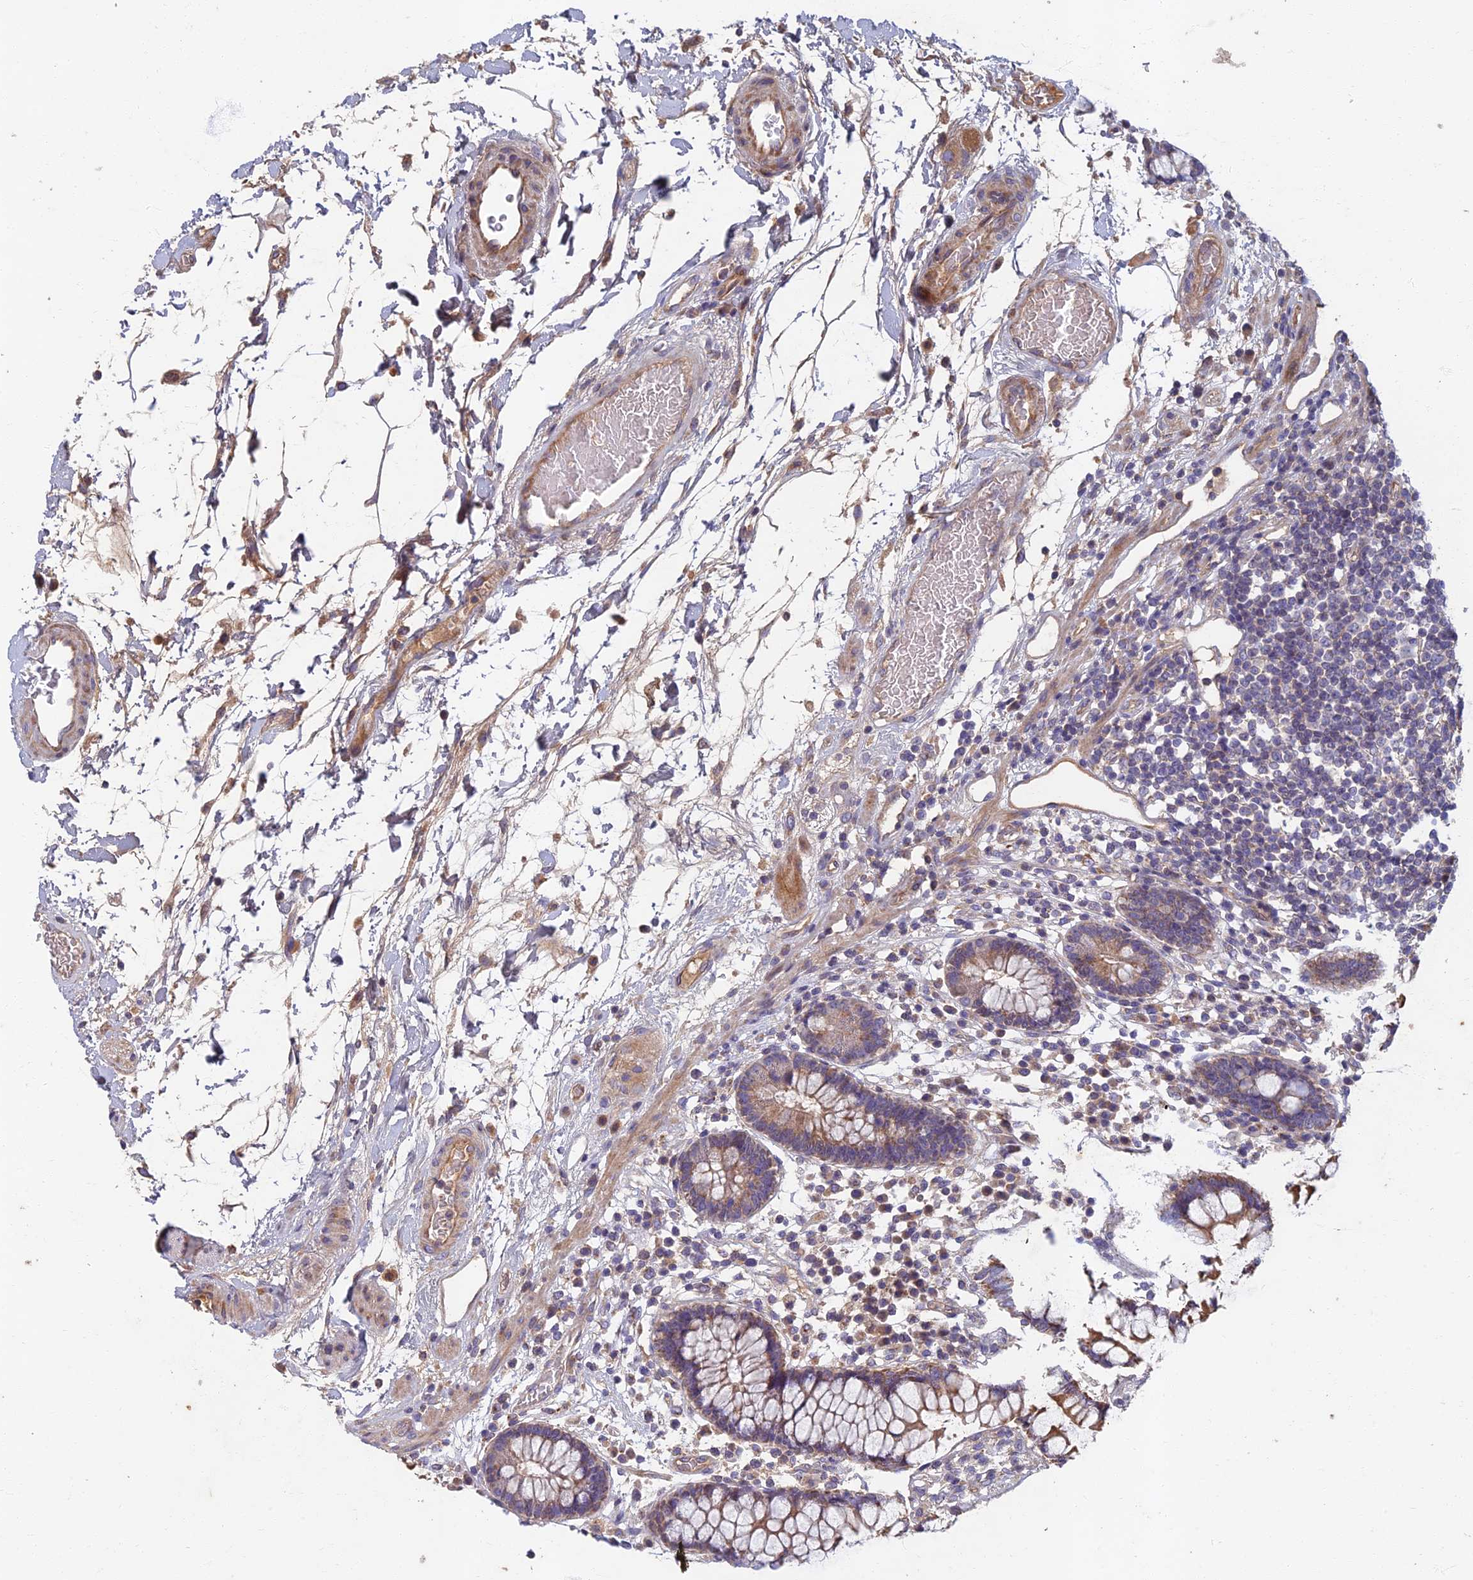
{"staining": {"intensity": "moderate", "quantity": ">75%", "location": "cytoplasmic/membranous"}, "tissue": "colon", "cell_type": "Endothelial cells", "image_type": "normal", "snomed": [{"axis": "morphology", "description": "Normal tissue, NOS"}, {"axis": "topography", "description": "Colon"}], "caption": "IHC (DAB) staining of normal colon reveals moderate cytoplasmic/membranous protein staining in about >75% of endothelial cells.", "gene": "SOGA1", "patient": {"sex": "female", "age": 79}}